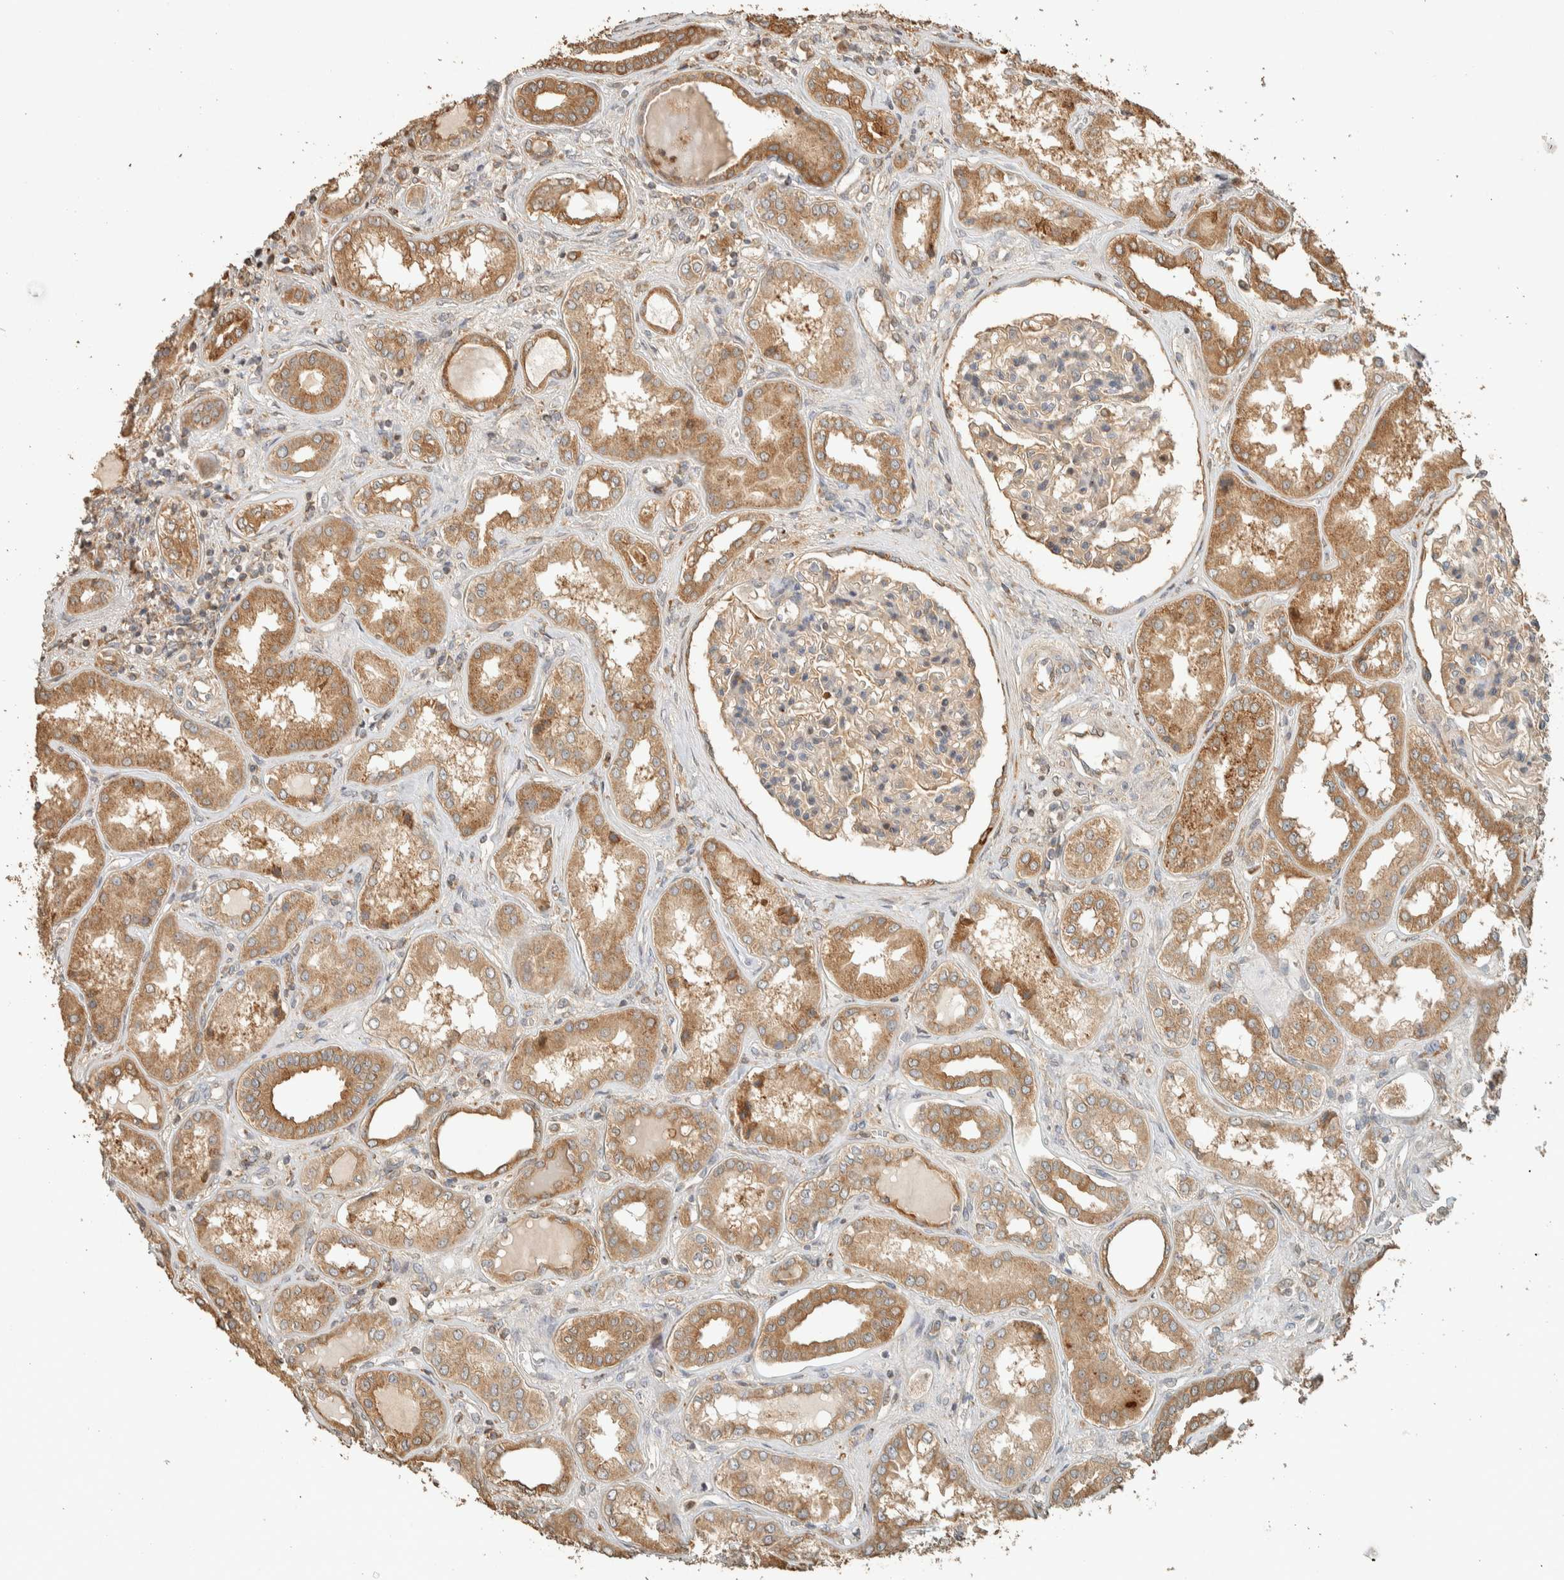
{"staining": {"intensity": "weak", "quantity": "25%-75%", "location": "cytoplasmic/membranous"}, "tissue": "kidney", "cell_type": "Cells in glomeruli", "image_type": "normal", "snomed": [{"axis": "morphology", "description": "Normal tissue, NOS"}, {"axis": "topography", "description": "Kidney"}], "caption": "Immunohistochemical staining of unremarkable human kidney shows 25%-75% levels of weak cytoplasmic/membranous protein staining in approximately 25%-75% of cells in glomeruli. The staining was performed using DAB (3,3'-diaminobenzidine) to visualize the protein expression in brown, while the nuclei were stained in blue with hematoxylin (Magnification: 20x).", "gene": "EXOC7", "patient": {"sex": "female", "age": 56}}